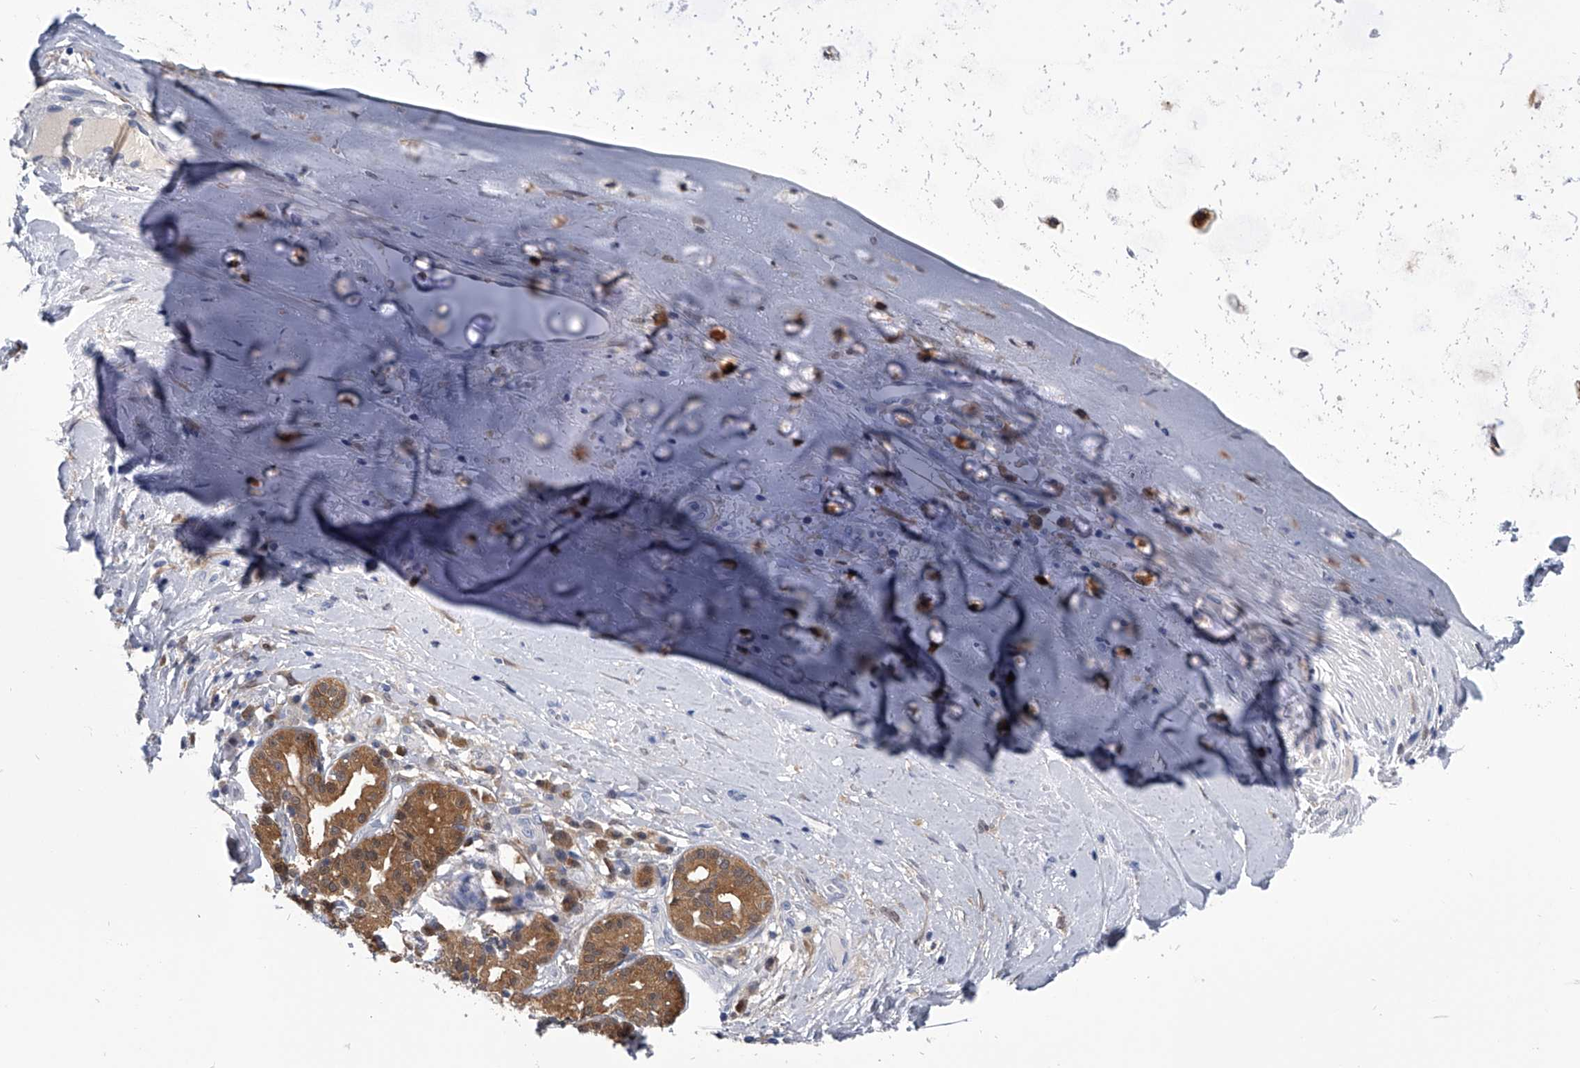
{"staining": {"intensity": "moderate", "quantity": ">75%", "location": "cytoplasmic/membranous"}, "tissue": "adipose tissue", "cell_type": "Adipocytes", "image_type": "normal", "snomed": [{"axis": "morphology", "description": "Normal tissue, NOS"}, {"axis": "morphology", "description": "Basal cell carcinoma"}, {"axis": "topography", "description": "Cartilage tissue"}, {"axis": "topography", "description": "Nasopharynx"}, {"axis": "topography", "description": "Oral tissue"}], "caption": "Adipocytes demonstrate medium levels of moderate cytoplasmic/membranous expression in approximately >75% of cells in unremarkable human adipose tissue. The staining was performed using DAB to visualize the protein expression in brown, while the nuclei were stained in blue with hematoxylin (Magnification: 20x).", "gene": "PDXK", "patient": {"sex": "female", "age": 77}}